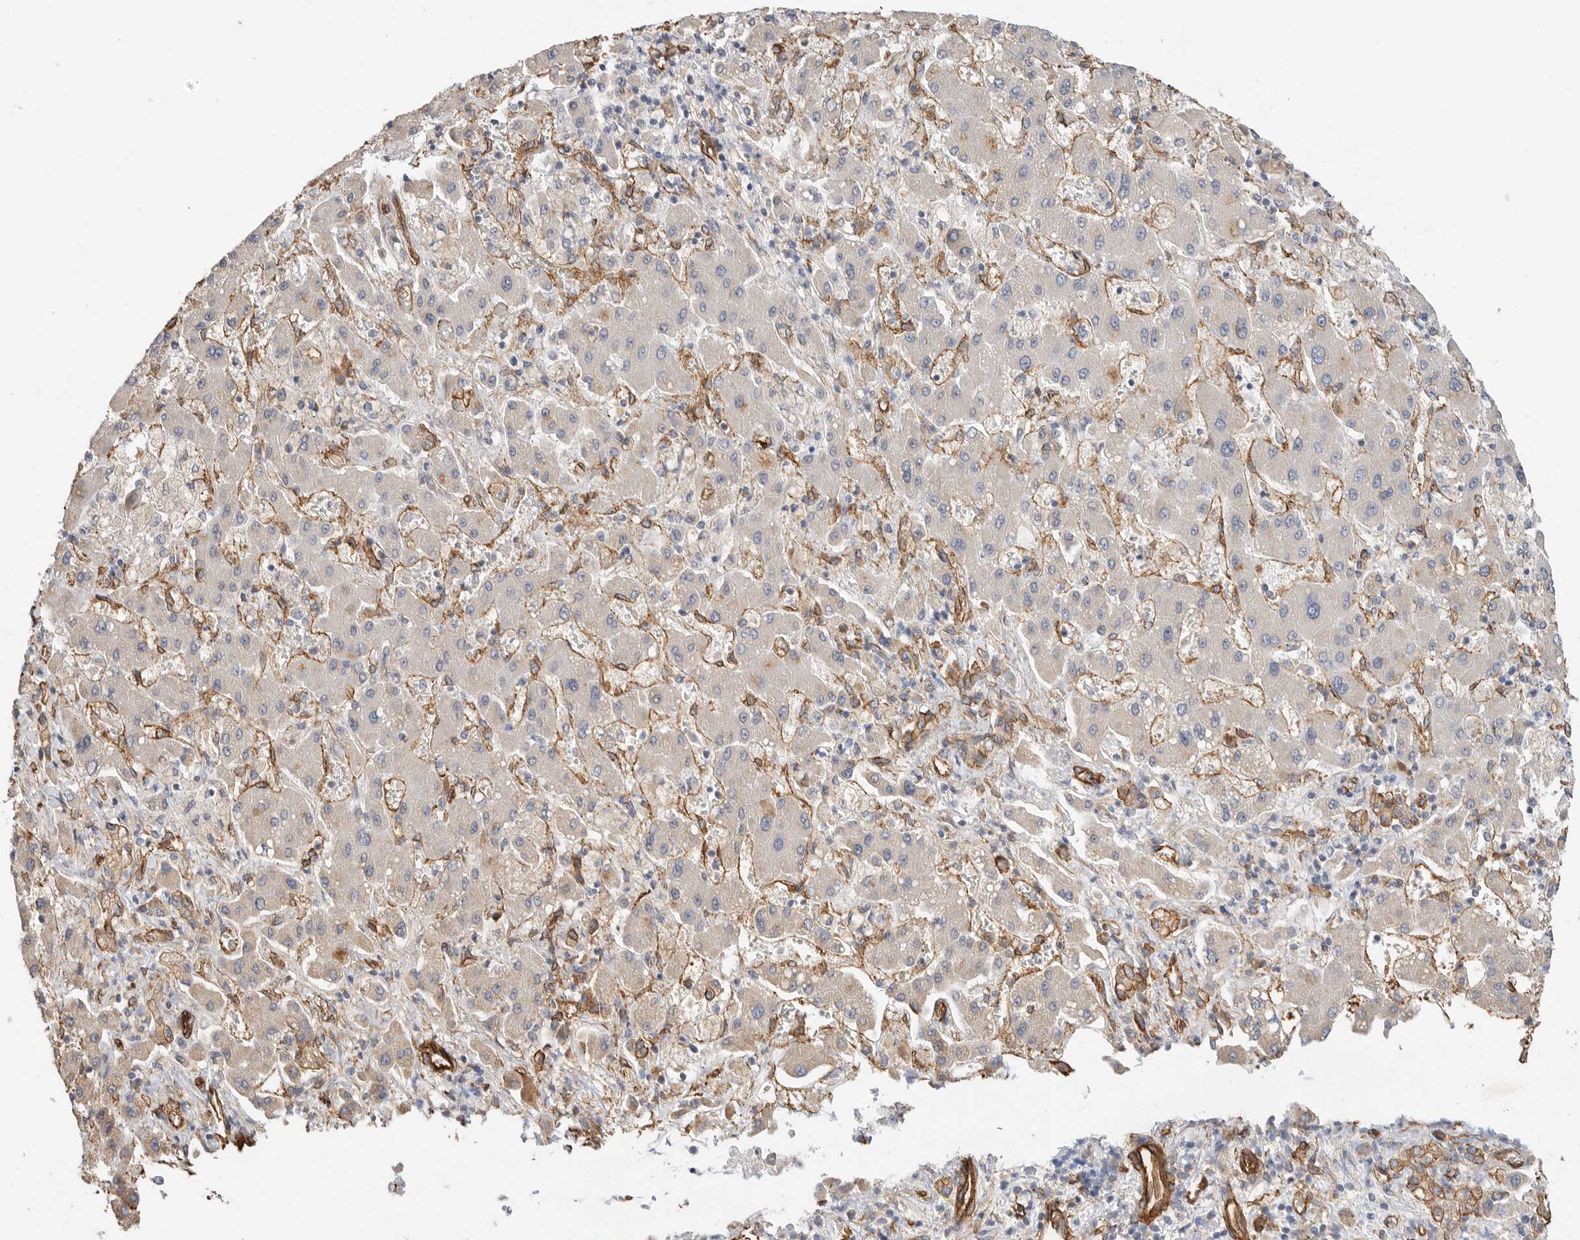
{"staining": {"intensity": "negative", "quantity": "none", "location": "none"}, "tissue": "liver cancer", "cell_type": "Tumor cells", "image_type": "cancer", "snomed": [{"axis": "morphology", "description": "Cholangiocarcinoma"}, {"axis": "topography", "description": "Liver"}], "caption": "DAB (3,3'-diaminobenzidine) immunohistochemical staining of human liver cancer demonstrates no significant positivity in tumor cells. (DAB IHC with hematoxylin counter stain).", "gene": "JMJD4", "patient": {"sex": "male", "age": 50}}